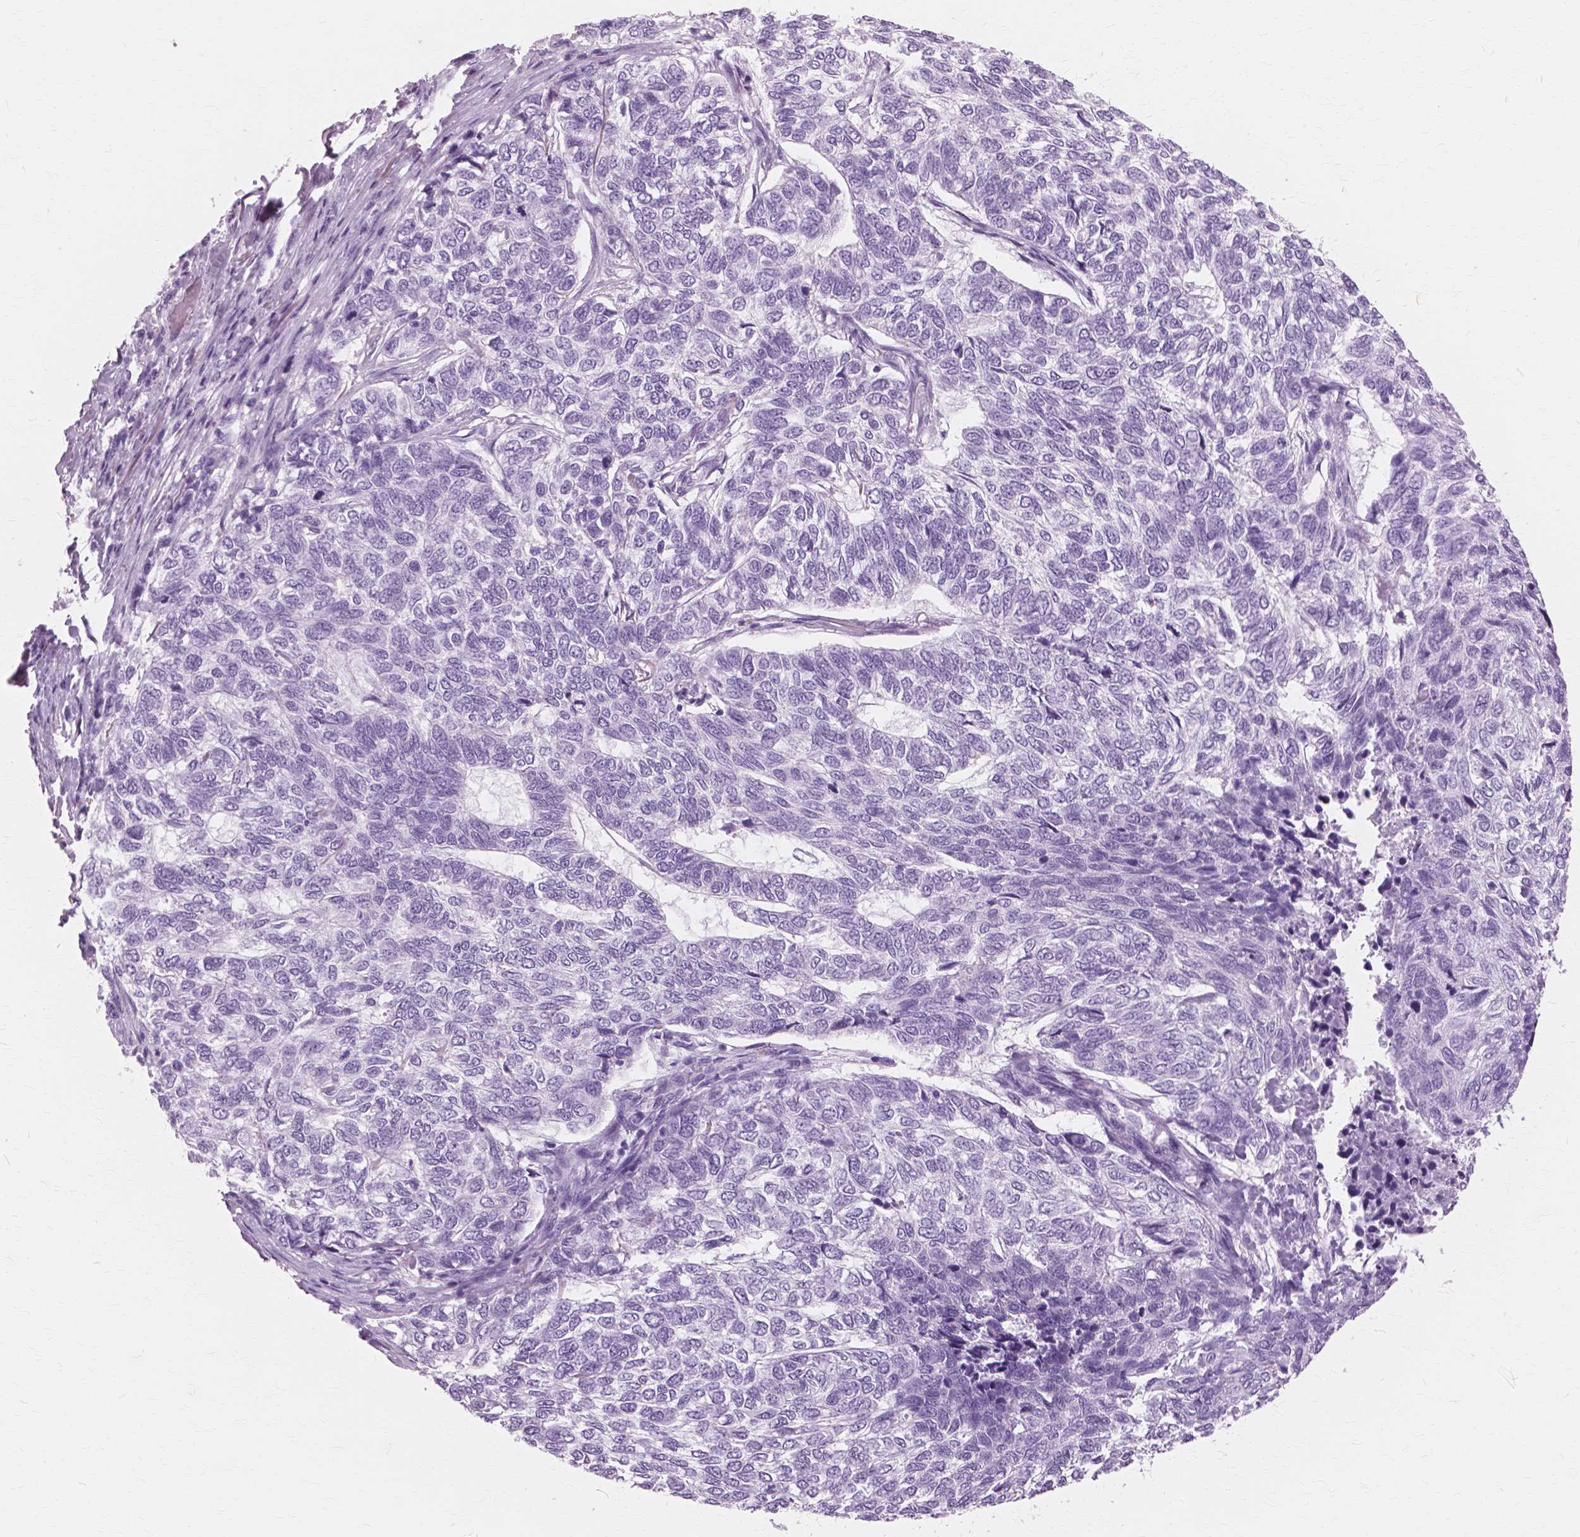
{"staining": {"intensity": "negative", "quantity": "none", "location": "none"}, "tissue": "skin cancer", "cell_type": "Tumor cells", "image_type": "cancer", "snomed": [{"axis": "morphology", "description": "Basal cell carcinoma"}, {"axis": "topography", "description": "Skin"}], "caption": "This image is of basal cell carcinoma (skin) stained with IHC to label a protein in brown with the nuclei are counter-stained blue. There is no staining in tumor cells.", "gene": "SFTPD", "patient": {"sex": "female", "age": 65}}